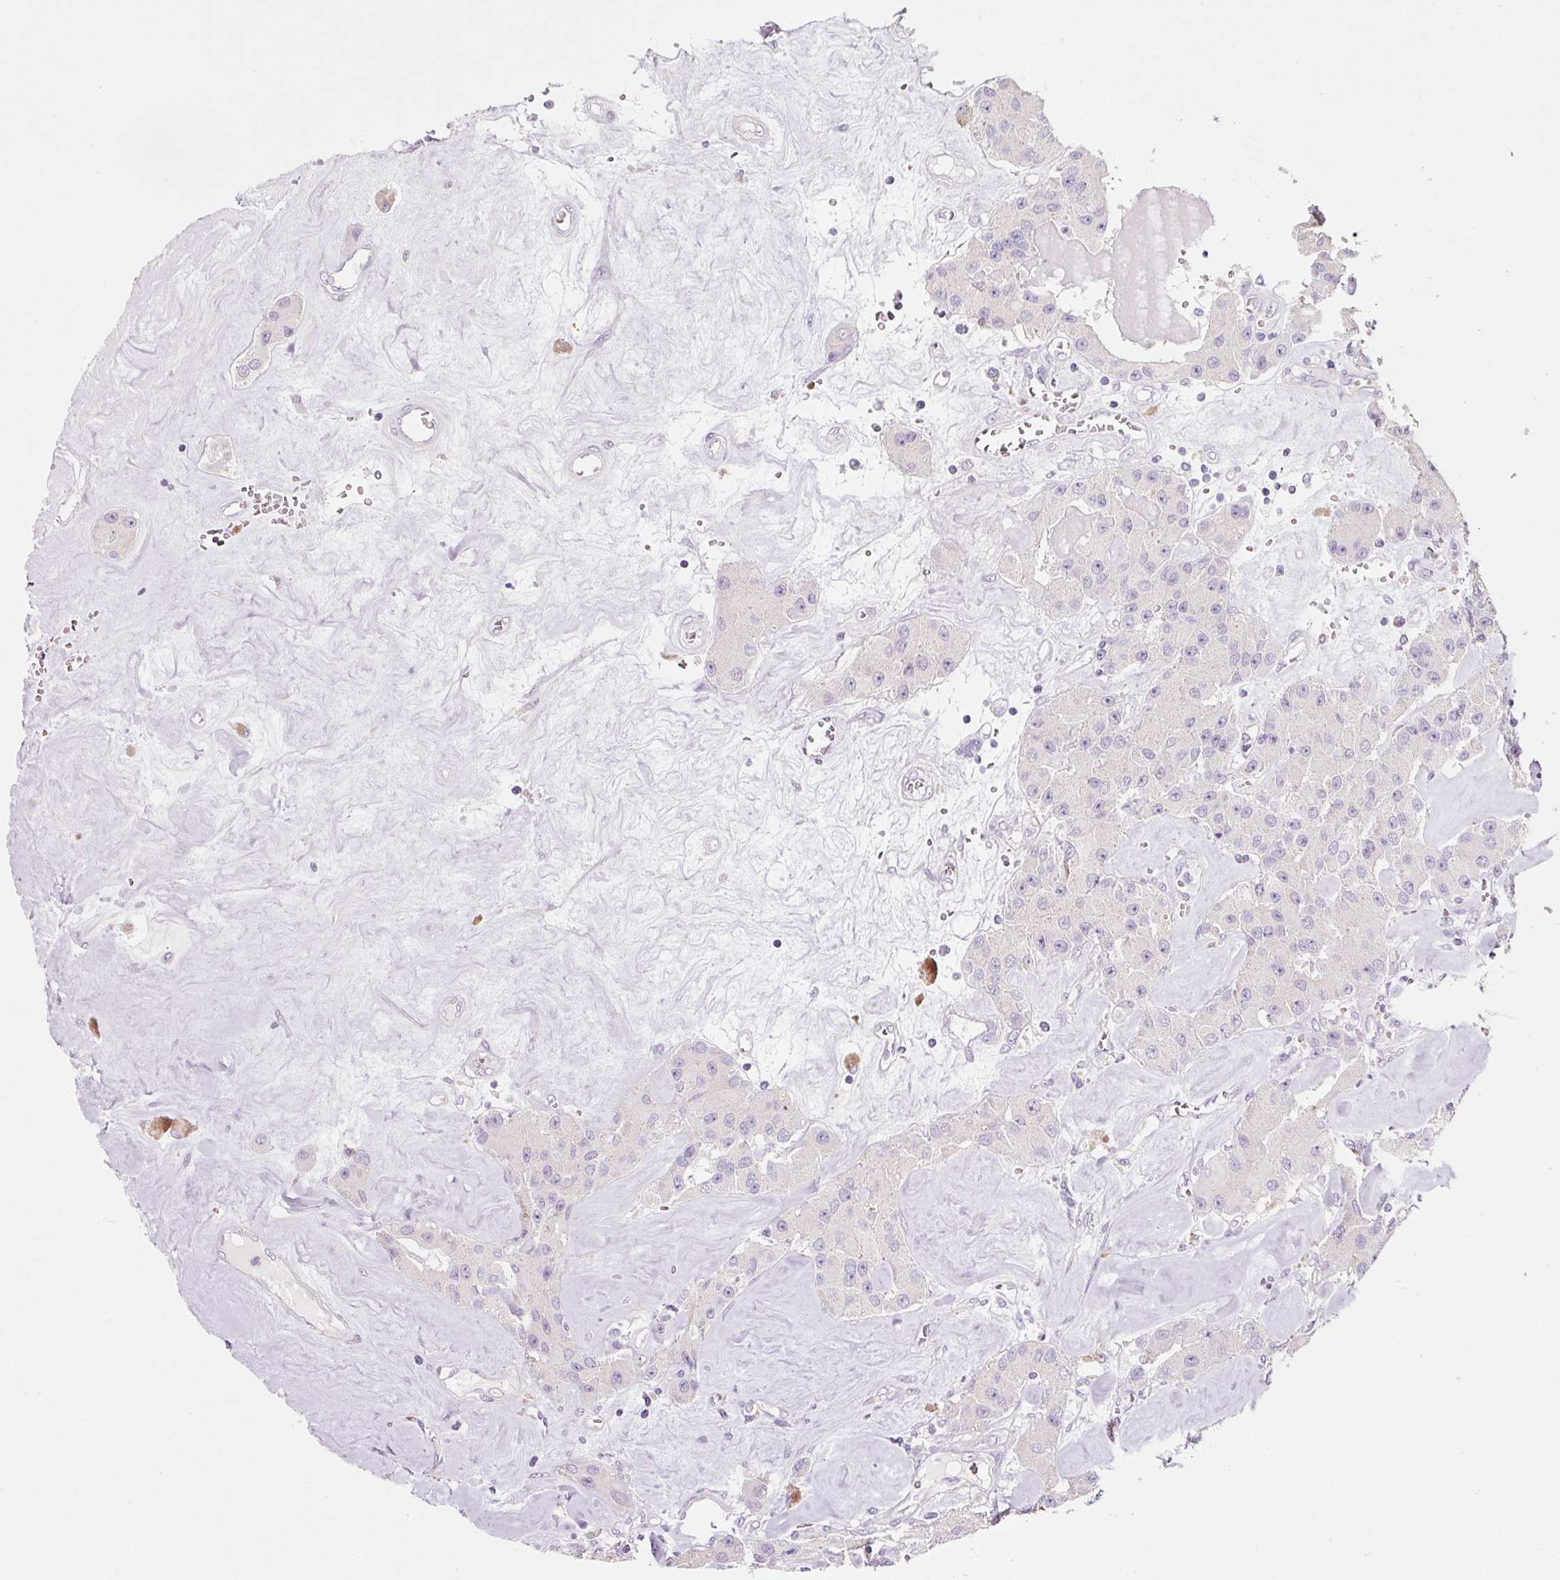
{"staining": {"intensity": "negative", "quantity": "none", "location": "none"}, "tissue": "carcinoid", "cell_type": "Tumor cells", "image_type": "cancer", "snomed": [{"axis": "morphology", "description": "Carcinoid, malignant, NOS"}, {"axis": "topography", "description": "Pancreas"}], "caption": "This image is of carcinoid stained with immunohistochemistry (IHC) to label a protein in brown with the nuclei are counter-stained blue. There is no staining in tumor cells. The staining is performed using DAB (3,3'-diaminobenzidine) brown chromogen with nuclei counter-stained in using hematoxylin.", "gene": "TENT5C", "patient": {"sex": "male", "age": 41}}